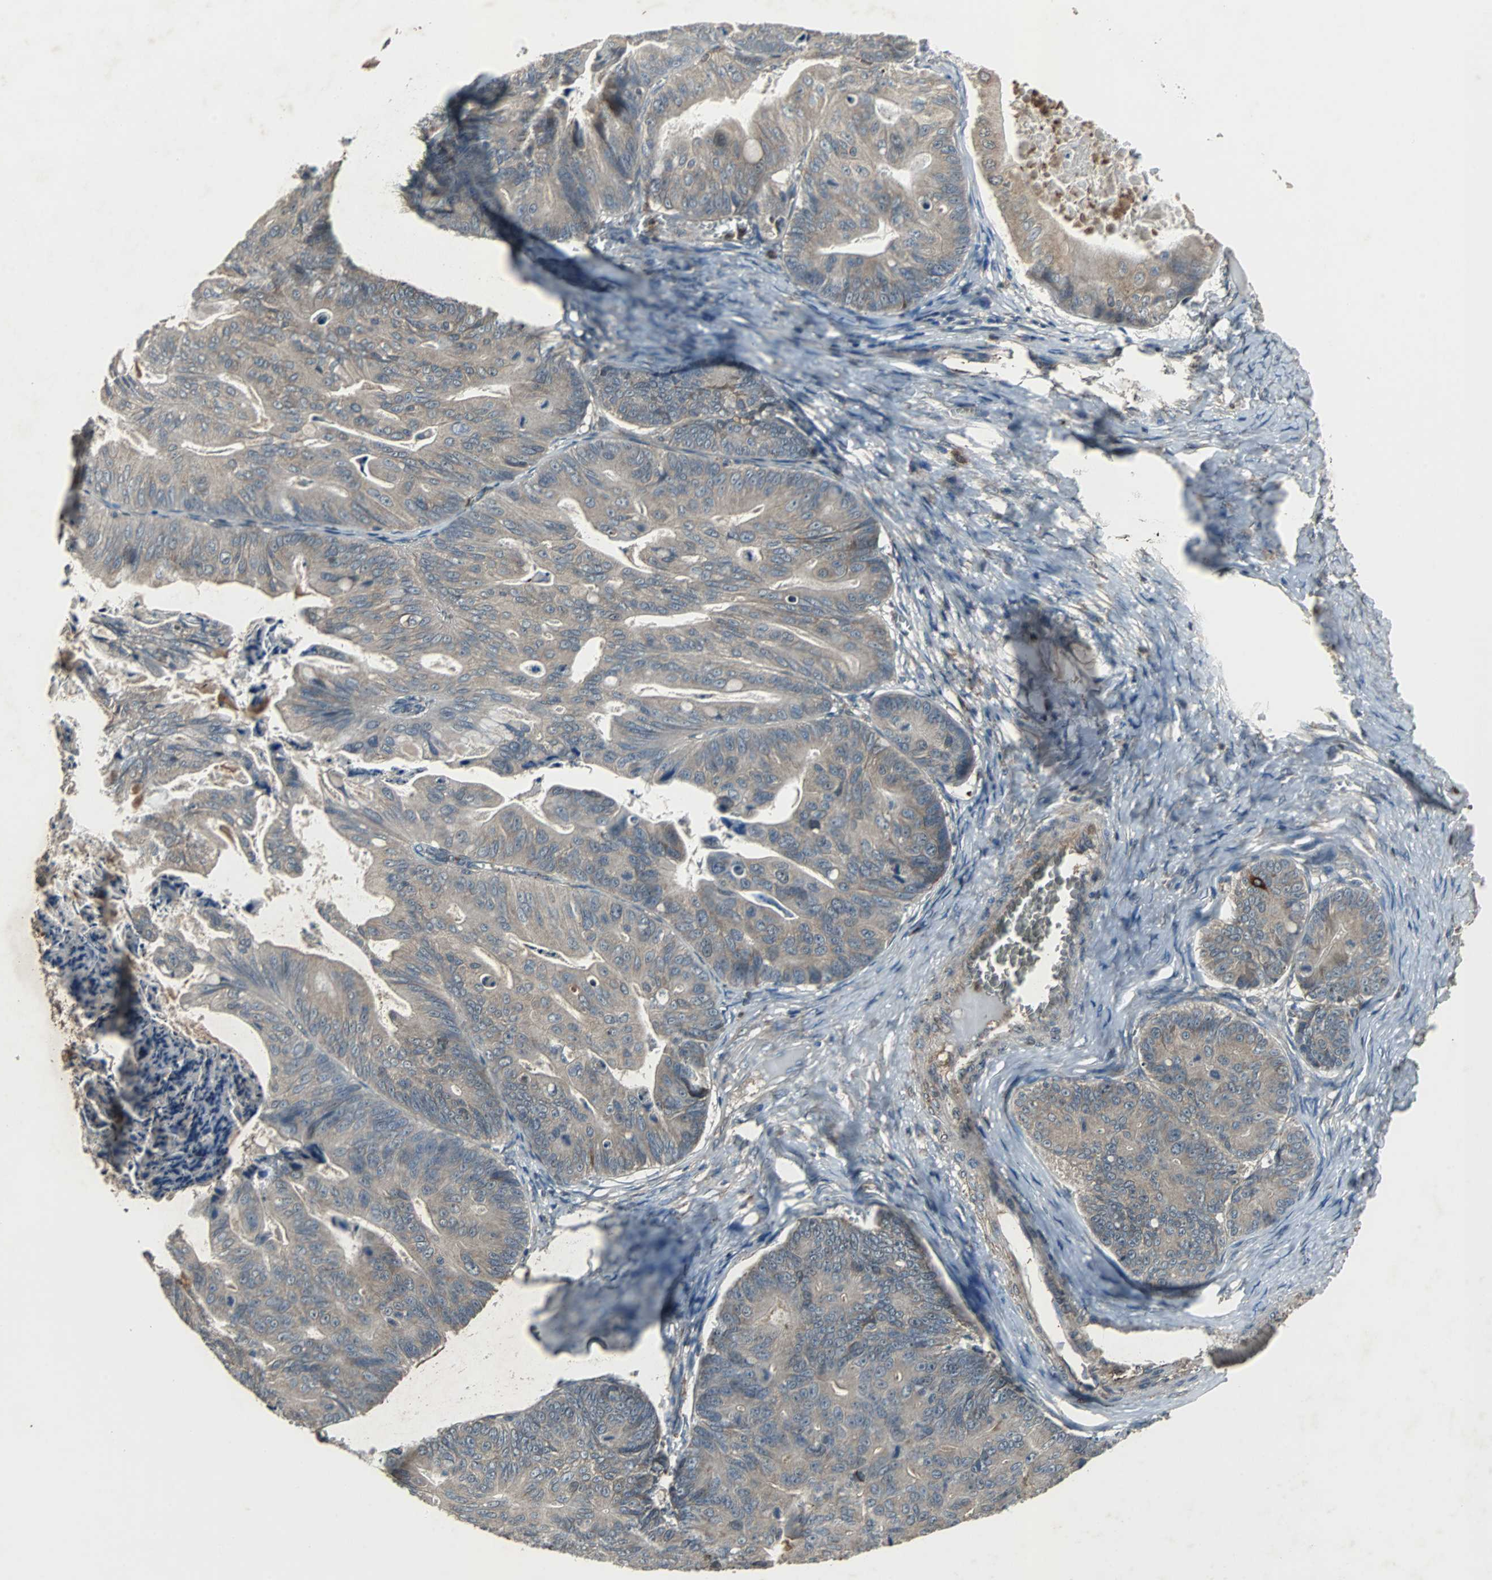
{"staining": {"intensity": "weak", "quantity": ">75%", "location": "cytoplasmic/membranous"}, "tissue": "ovarian cancer", "cell_type": "Tumor cells", "image_type": "cancer", "snomed": [{"axis": "morphology", "description": "Cystadenocarcinoma, mucinous, NOS"}, {"axis": "topography", "description": "Ovary"}], "caption": "Protein staining displays weak cytoplasmic/membranous expression in about >75% of tumor cells in ovarian cancer (mucinous cystadenocarcinoma).", "gene": "SOS1", "patient": {"sex": "female", "age": 36}}